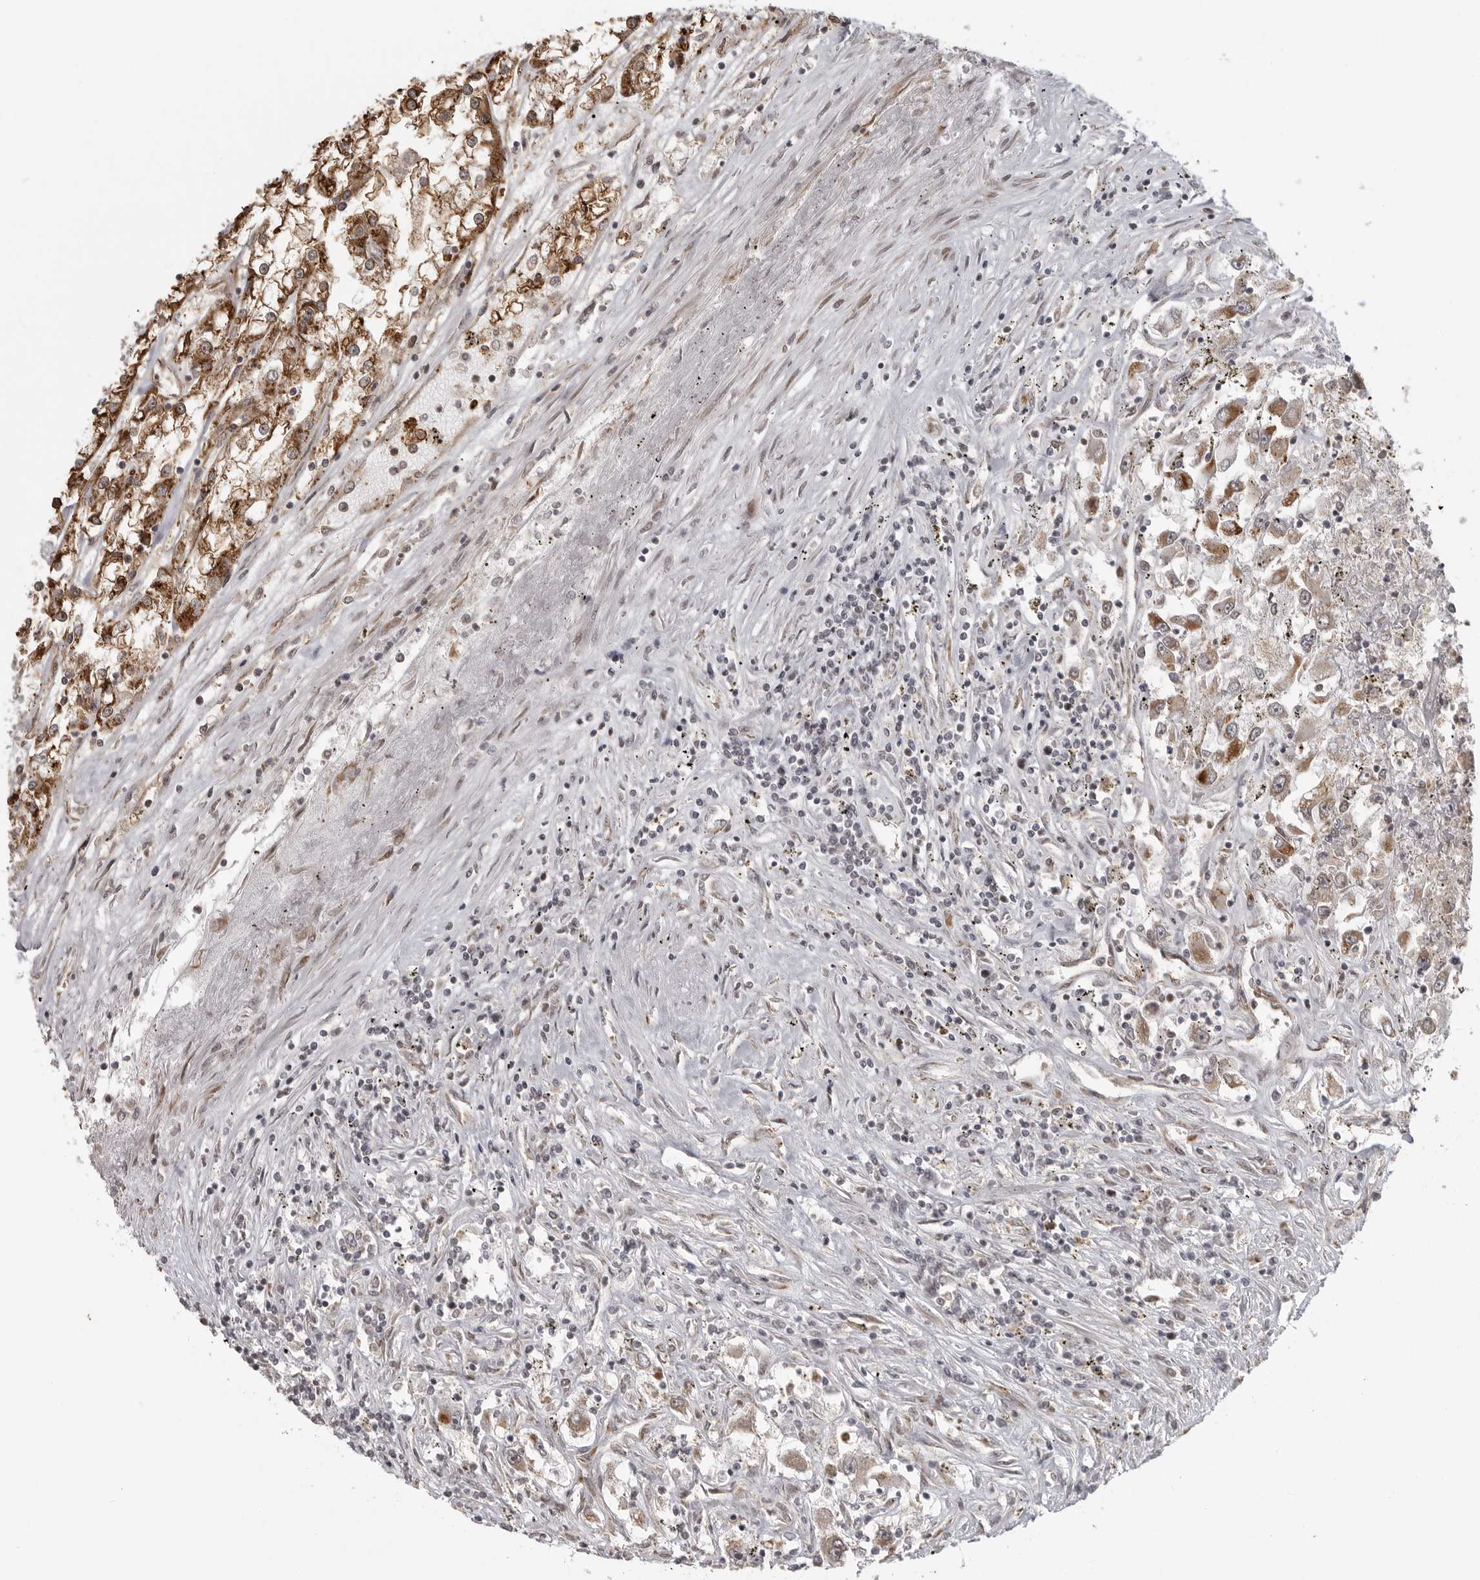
{"staining": {"intensity": "moderate", "quantity": ">75%", "location": "cytoplasmic/membranous"}, "tissue": "renal cancer", "cell_type": "Tumor cells", "image_type": "cancer", "snomed": [{"axis": "morphology", "description": "Adenocarcinoma, NOS"}, {"axis": "topography", "description": "Kidney"}], "caption": "The micrograph displays staining of adenocarcinoma (renal), revealing moderate cytoplasmic/membranous protein positivity (brown color) within tumor cells.", "gene": "ISG20L2", "patient": {"sex": "female", "age": 52}}